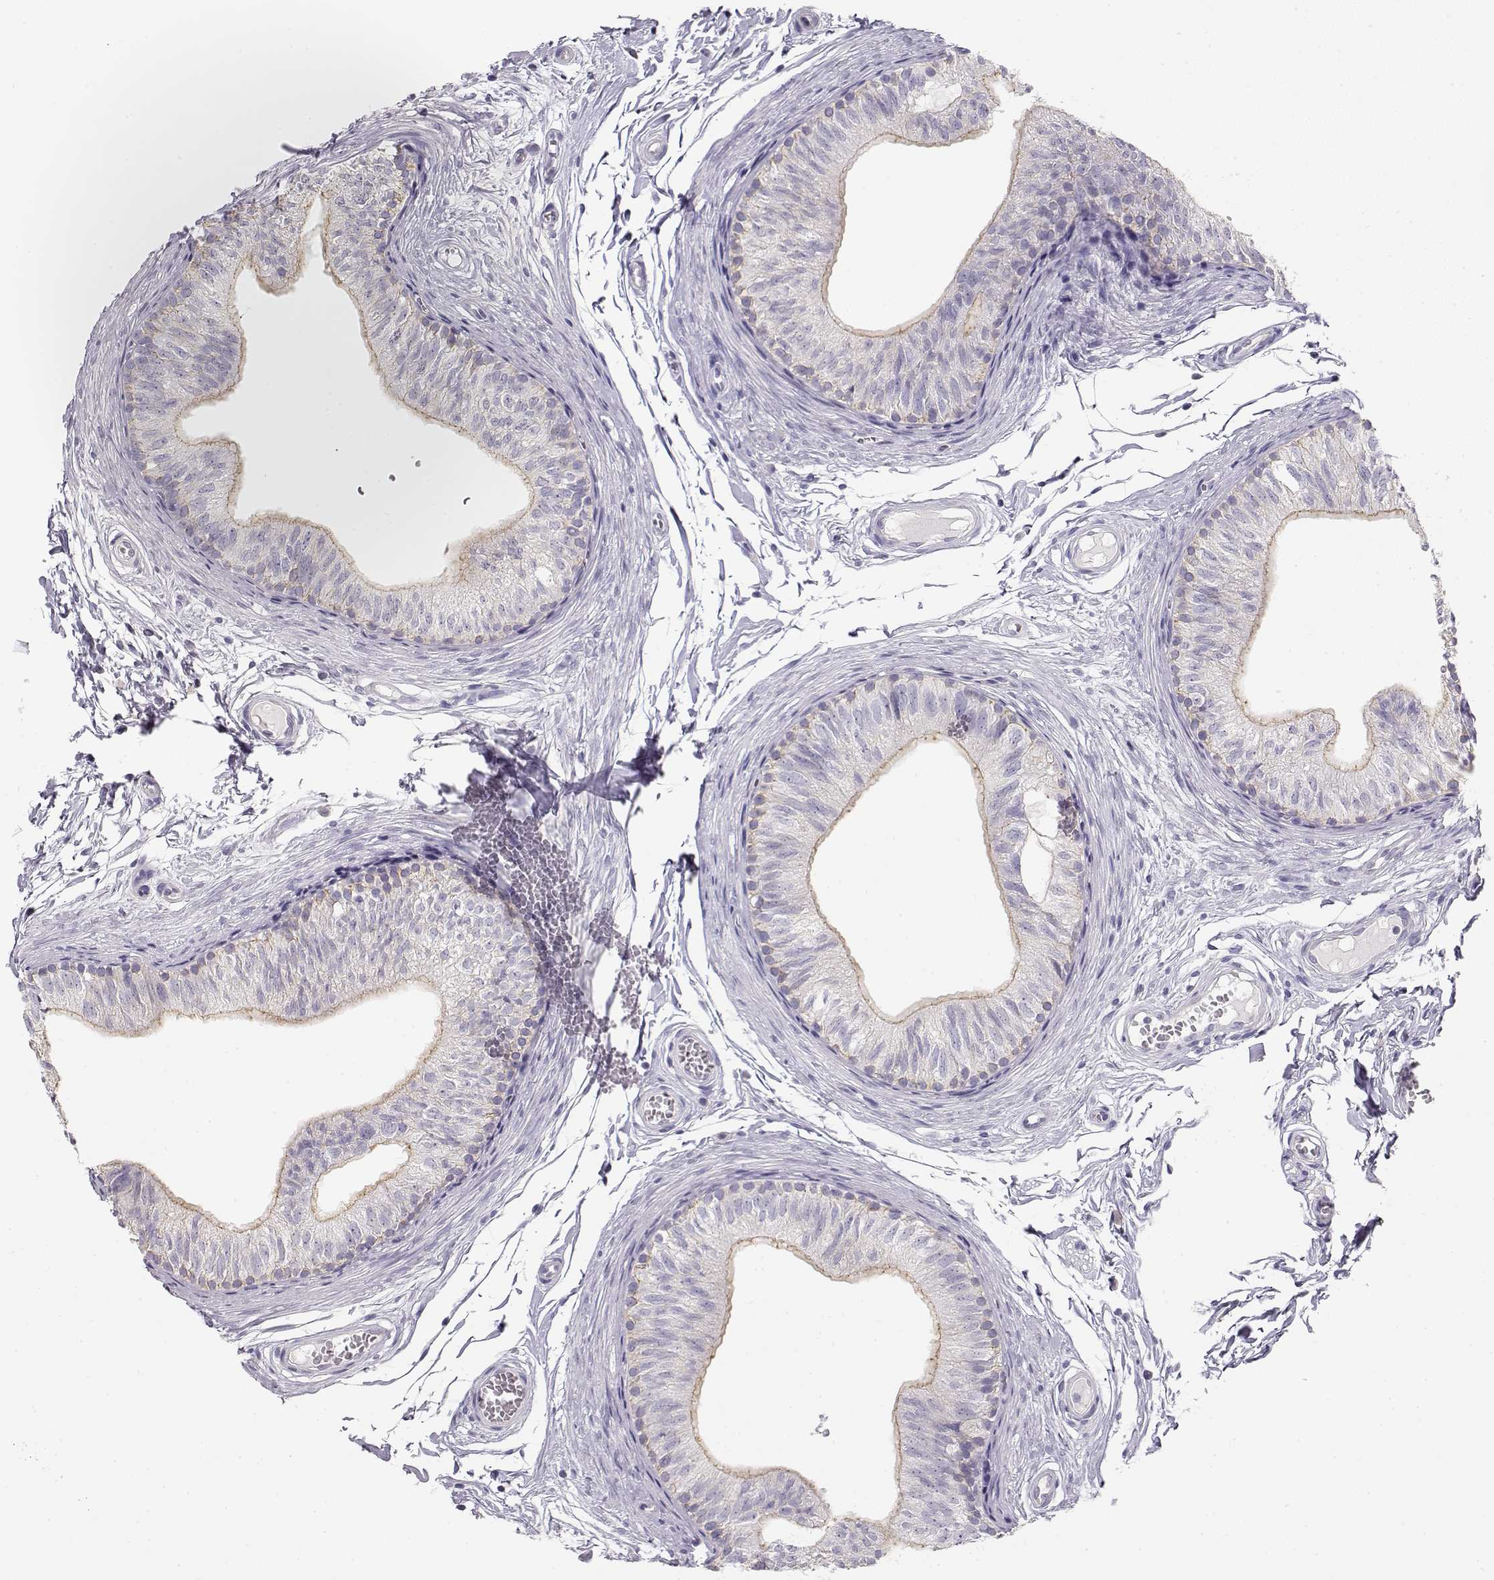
{"staining": {"intensity": "weak", "quantity": "<25%", "location": "cytoplasmic/membranous"}, "tissue": "epididymis", "cell_type": "Glandular cells", "image_type": "normal", "snomed": [{"axis": "morphology", "description": "Normal tissue, NOS"}, {"axis": "topography", "description": "Epididymis"}], "caption": "There is no significant expression in glandular cells of epididymis.", "gene": "NUTM1", "patient": {"sex": "male", "age": 22}}